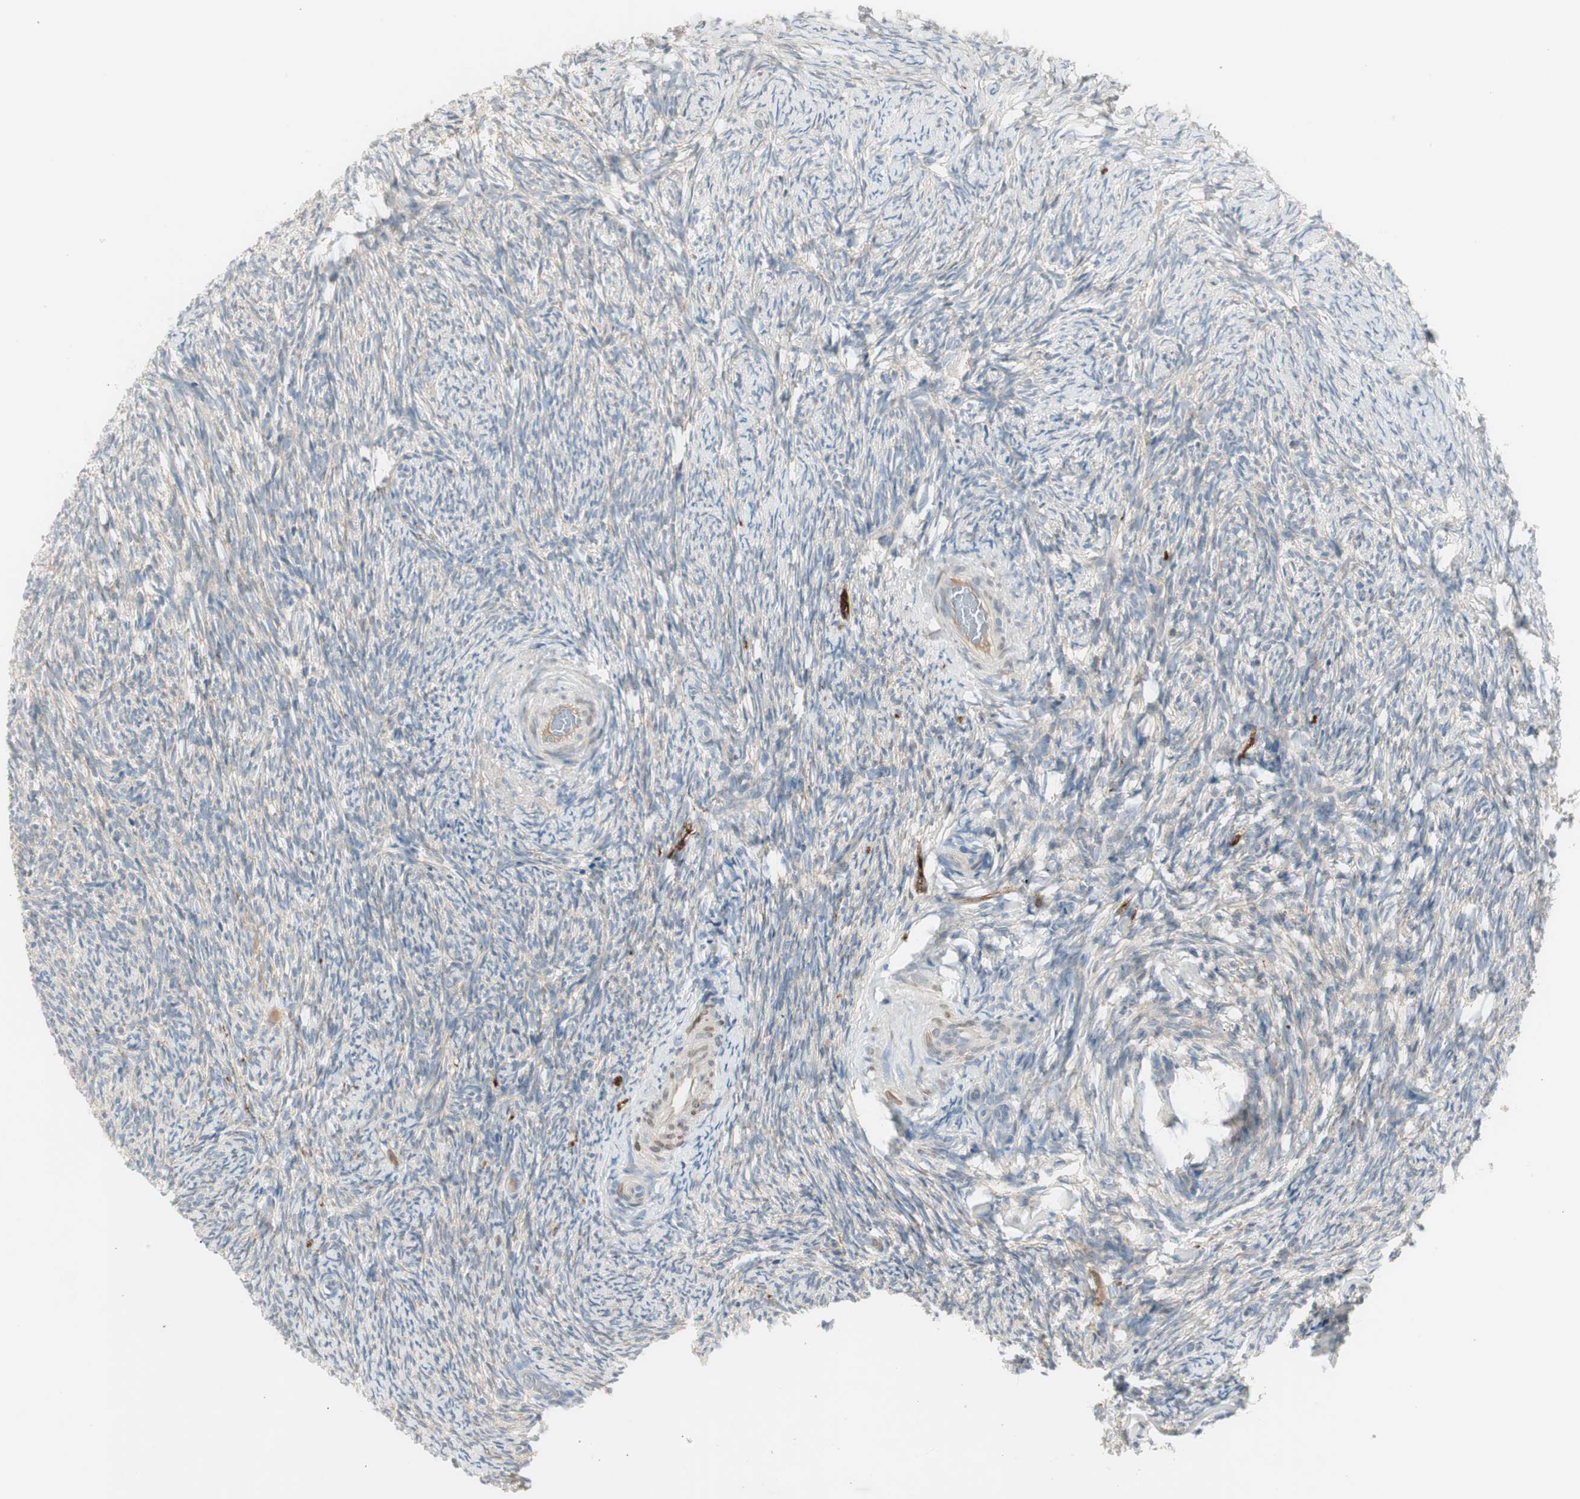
{"staining": {"intensity": "weak", "quantity": "25%-75%", "location": "cytoplasmic/membranous"}, "tissue": "ovary", "cell_type": "Ovarian stroma cells", "image_type": "normal", "snomed": [{"axis": "morphology", "description": "Normal tissue, NOS"}, {"axis": "topography", "description": "Ovary"}], "caption": "Ovary stained for a protein exhibits weak cytoplasmic/membranous positivity in ovarian stroma cells. (DAB (3,3'-diaminobenzidine) IHC, brown staining for protein, blue staining for nuclei).", "gene": "MAPRE3", "patient": {"sex": "female", "age": 60}}